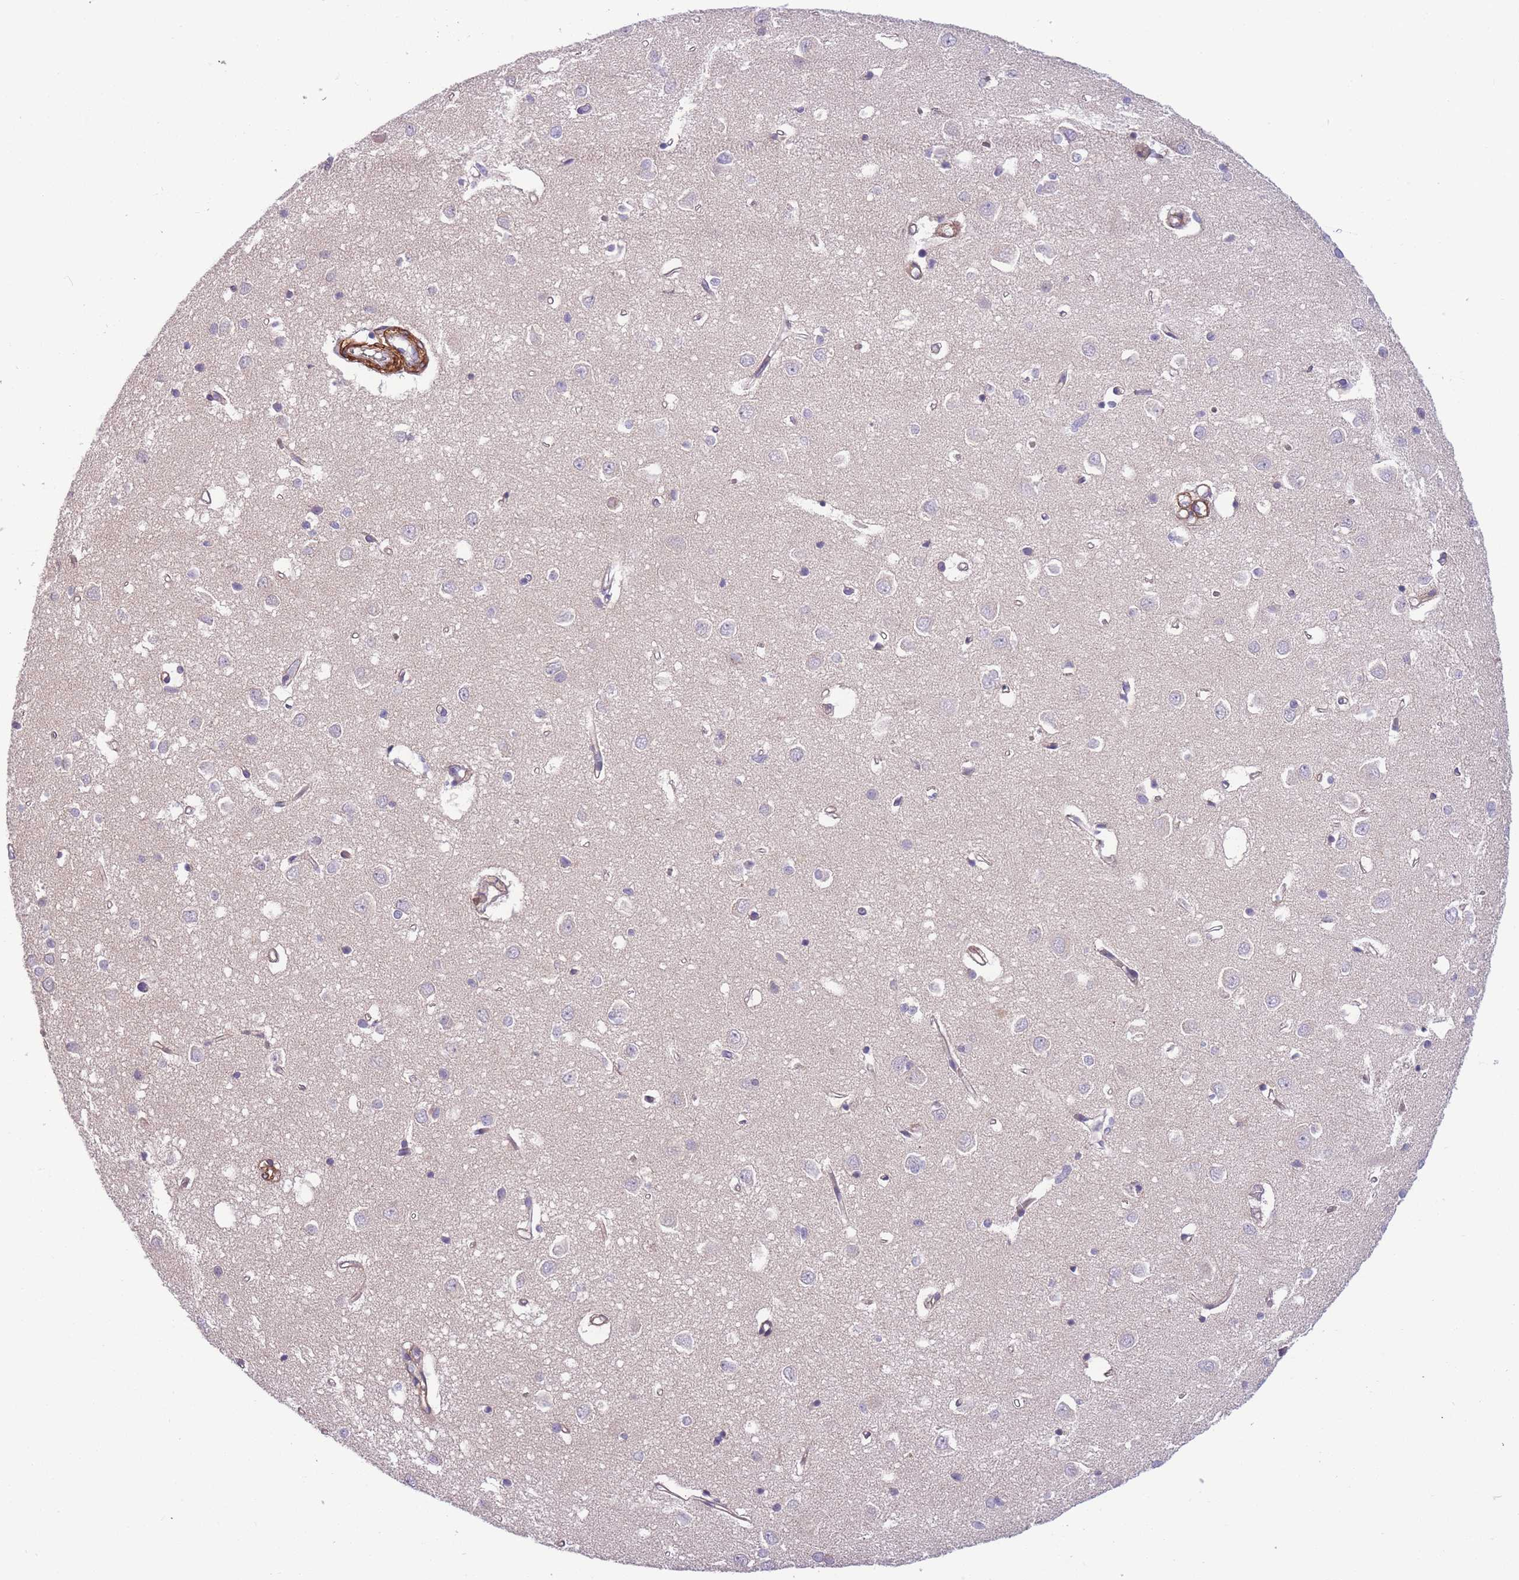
{"staining": {"intensity": "moderate", "quantity": "<25%", "location": "cytoplasmic/membranous"}, "tissue": "cerebral cortex", "cell_type": "Endothelial cells", "image_type": "normal", "snomed": [{"axis": "morphology", "description": "Normal tissue, NOS"}, {"axis": "topography", "description": "Cerebral cortex"}], "caption": "Cerebral cortex was stained to show a protein in brown. There is low levels of moderate cytoplasmic/membranous staining in approximately <25% of endothelial cells.", "gene": "FAM124A", "patient": {"sex": "female", "age": 64}}